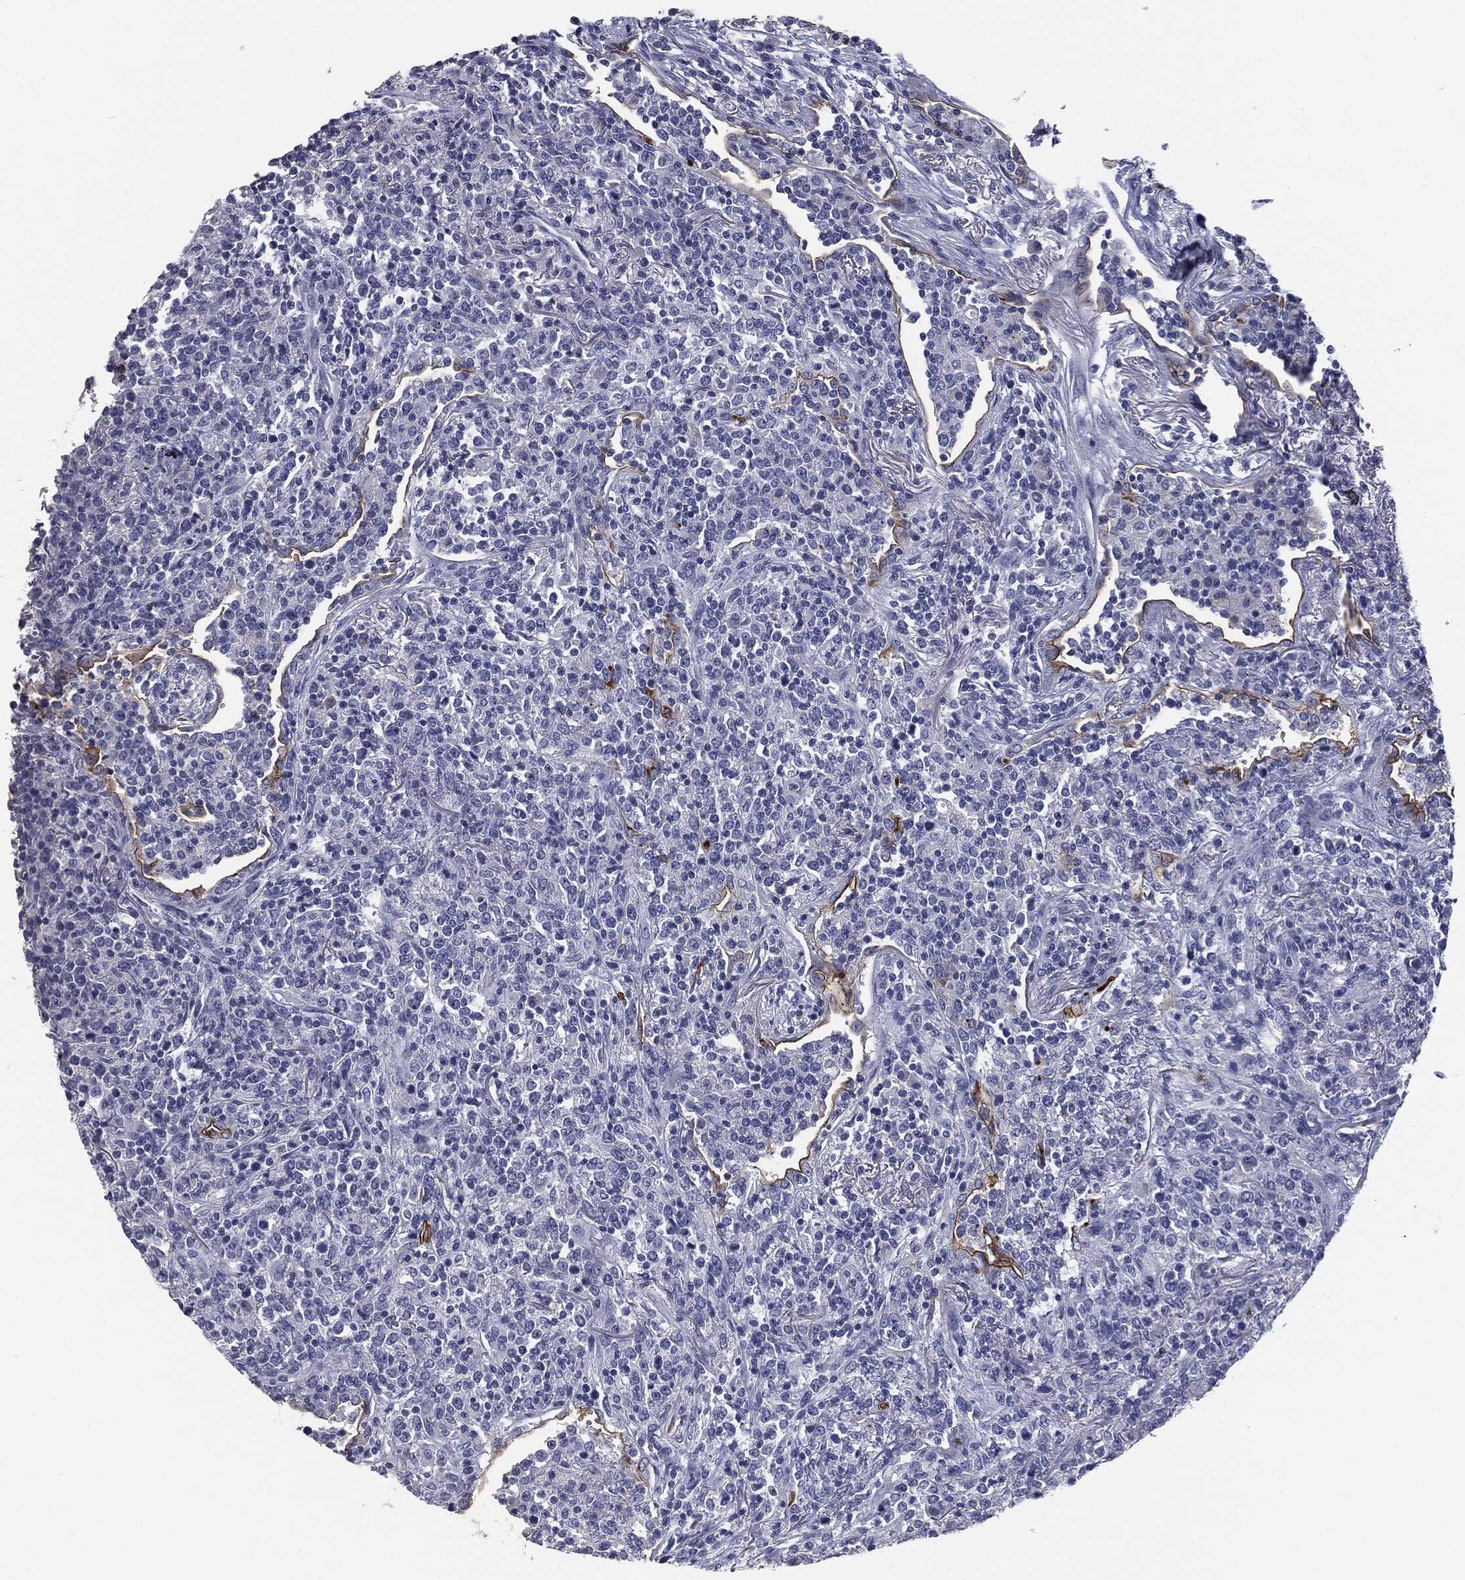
{"staining": {"intensity": "negative", "quantity": "none", "location": "none"}, "tissue": "lymphoma", "cell_type": "Tumor cells", "image_type": "cancer", "snomed": [{"axis": "morphology", "description": "Malignant lymphoma, non-Hodgkin's type, High grade"}, {"axis": "topography", "description": "Lung"}], "caption": "IHC of human high-grade malignant lymphoma, non-Hodgkin's type exhibits no staining in tumor cells.", "gene": "MUC1", "patient": {"sex": "male", "age": 79}}